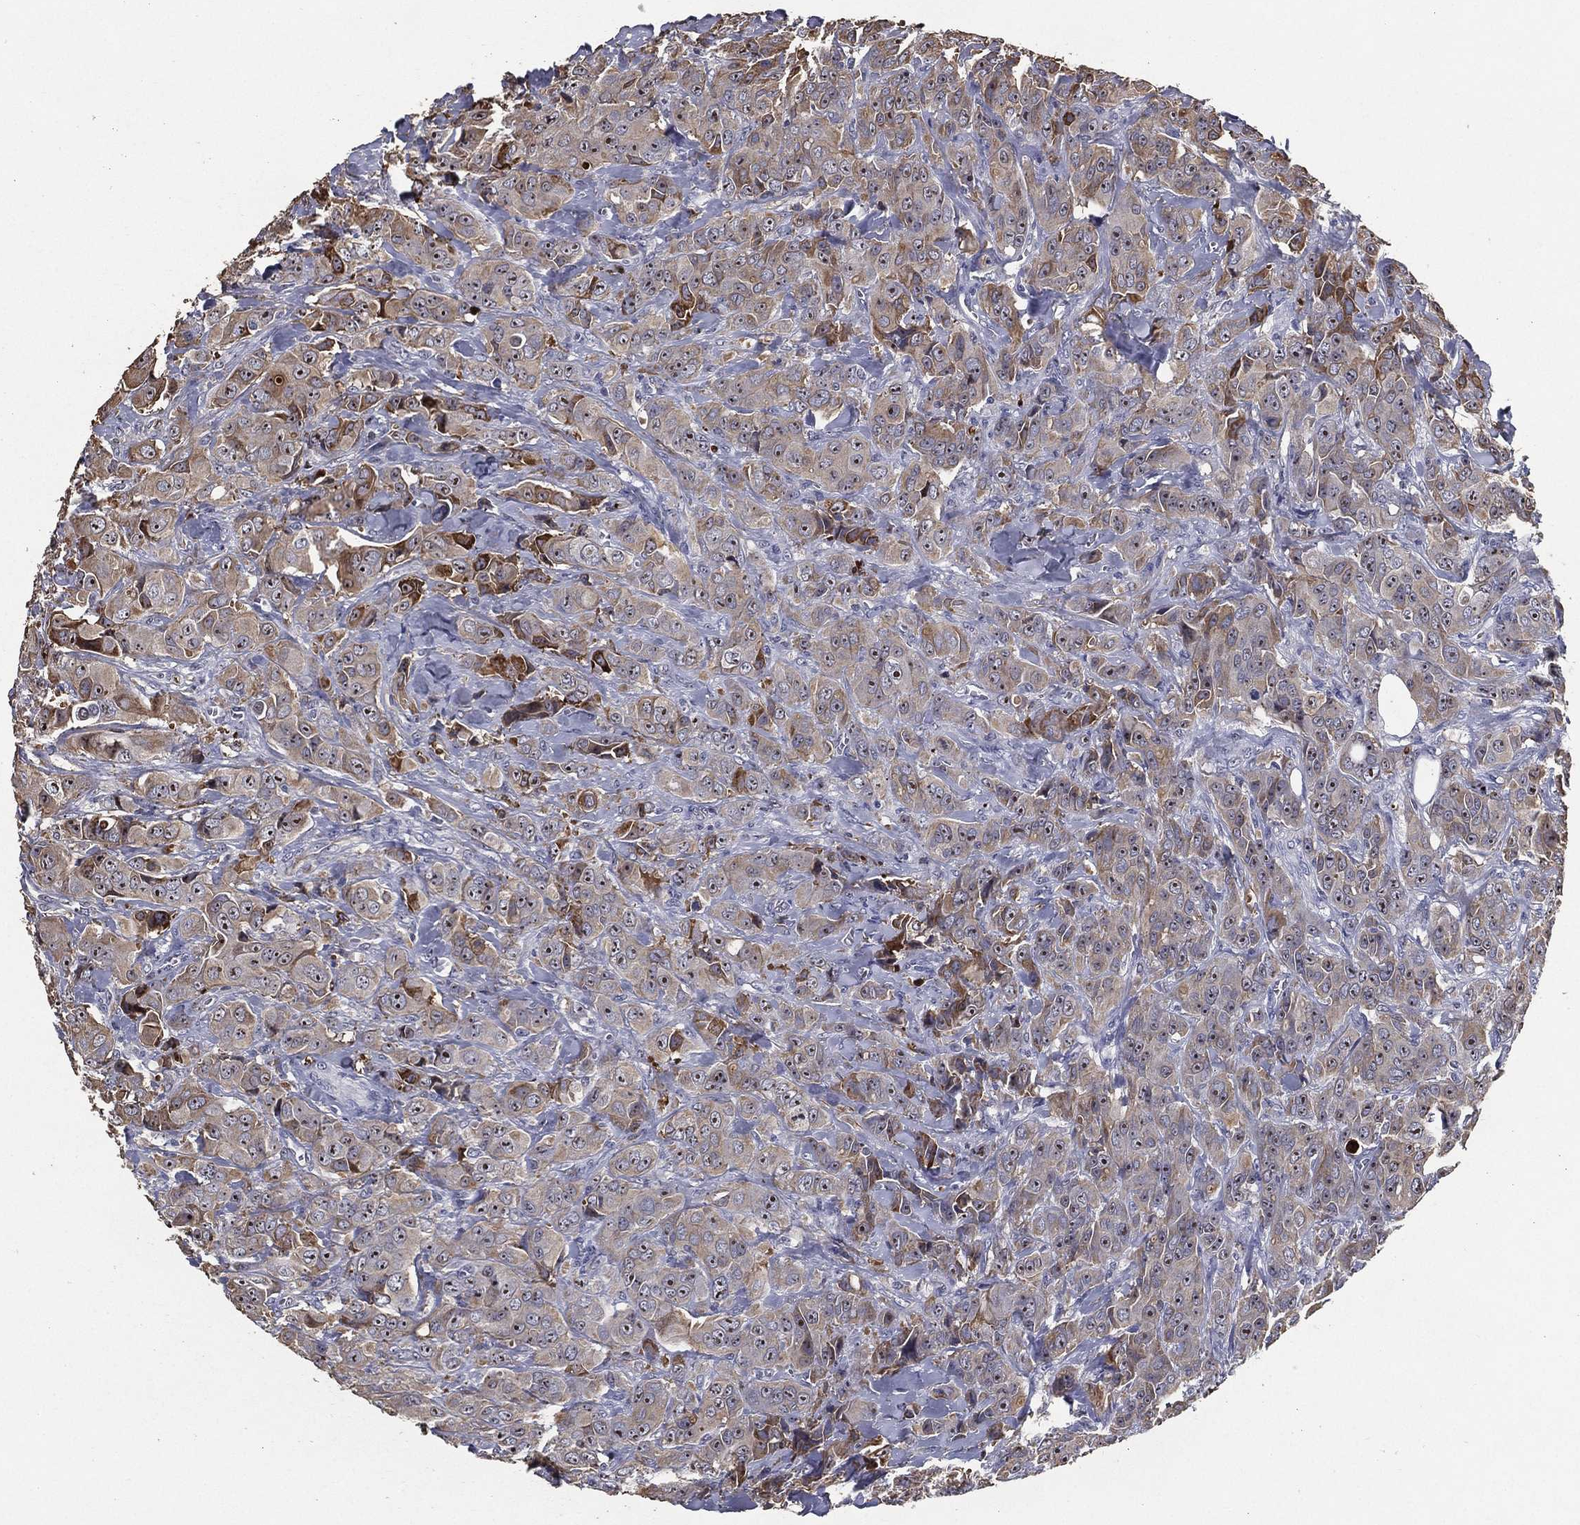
{"staining": {"intensity": "moderate", "quantity": "25%-75%", "location": "nuclear"}, "tissue": "breast cancer", "cell_type": "Tumor cells", "image_type": "cancer", "snomed": [{"axis": "morphology", "description": "Duct carcinoma"}, {"axis": "topography", "description": "Breast"}], "caption": "Breast cancer (infiltrating ductal carcinoma) stained with immunohistochemistry (IHC) displays moderate nuclear staining in about 25%-75% of tumor cells.", "gene": "EFNA1", "patient": {"sex": "female", "age": 43}}